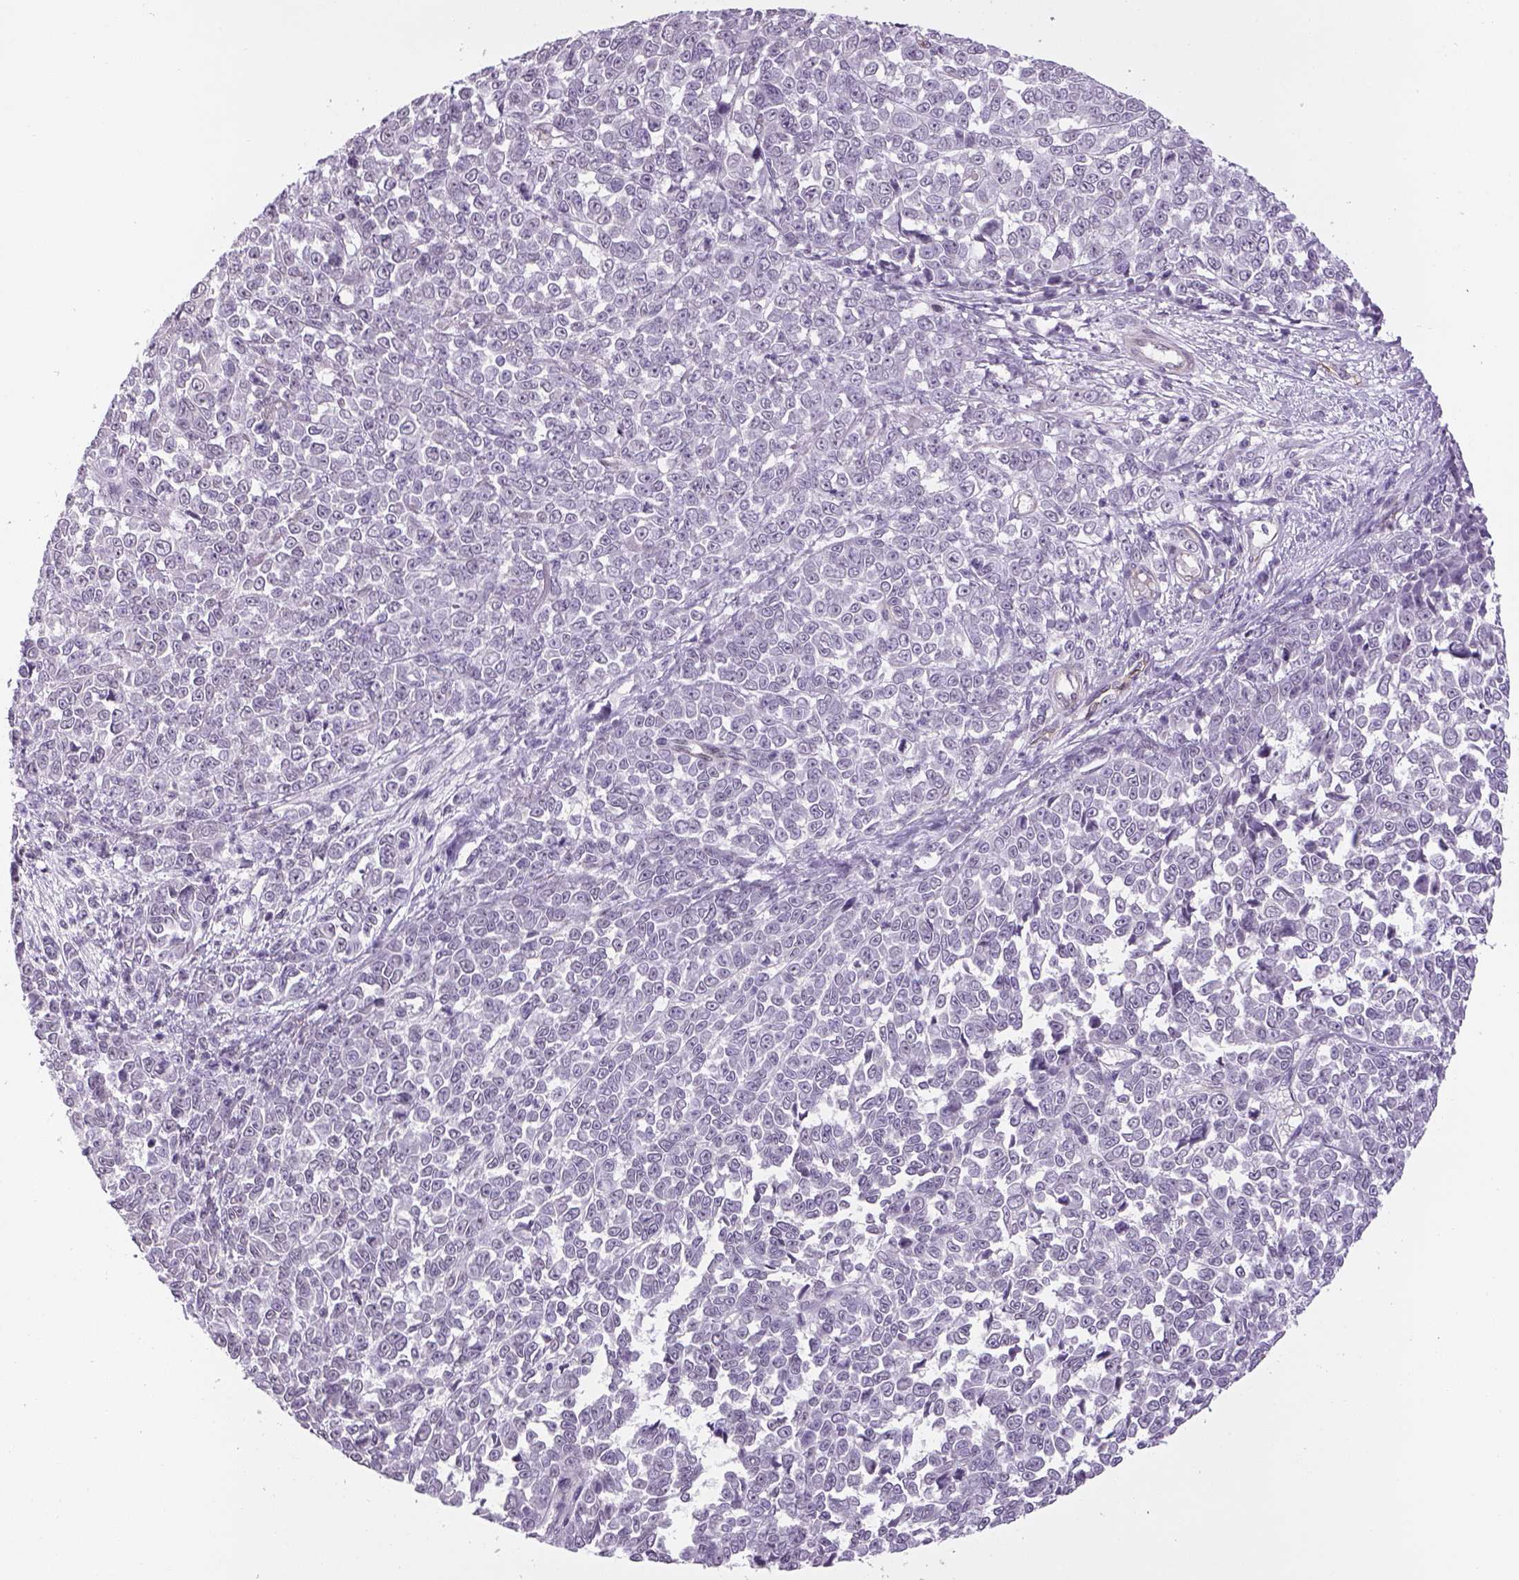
{"staining": {"intensity": "negative", "quantity": "none", "location": "none"}, "tissue": "melanoma", "cell_type": "Tumor cells", "image_type": "cancer", "snomed": [{"axis": "morphology", "description": "Malignant melanoma, NOS"}, {"axis": "topography", "description": "Skin"}], "caption": "A histopathology image of malignant melanoma stained for a protein exhibits no brown staining in tumor cells.", "gene": "PRRT1", "patient": {"sex": "female", "age": 95}}